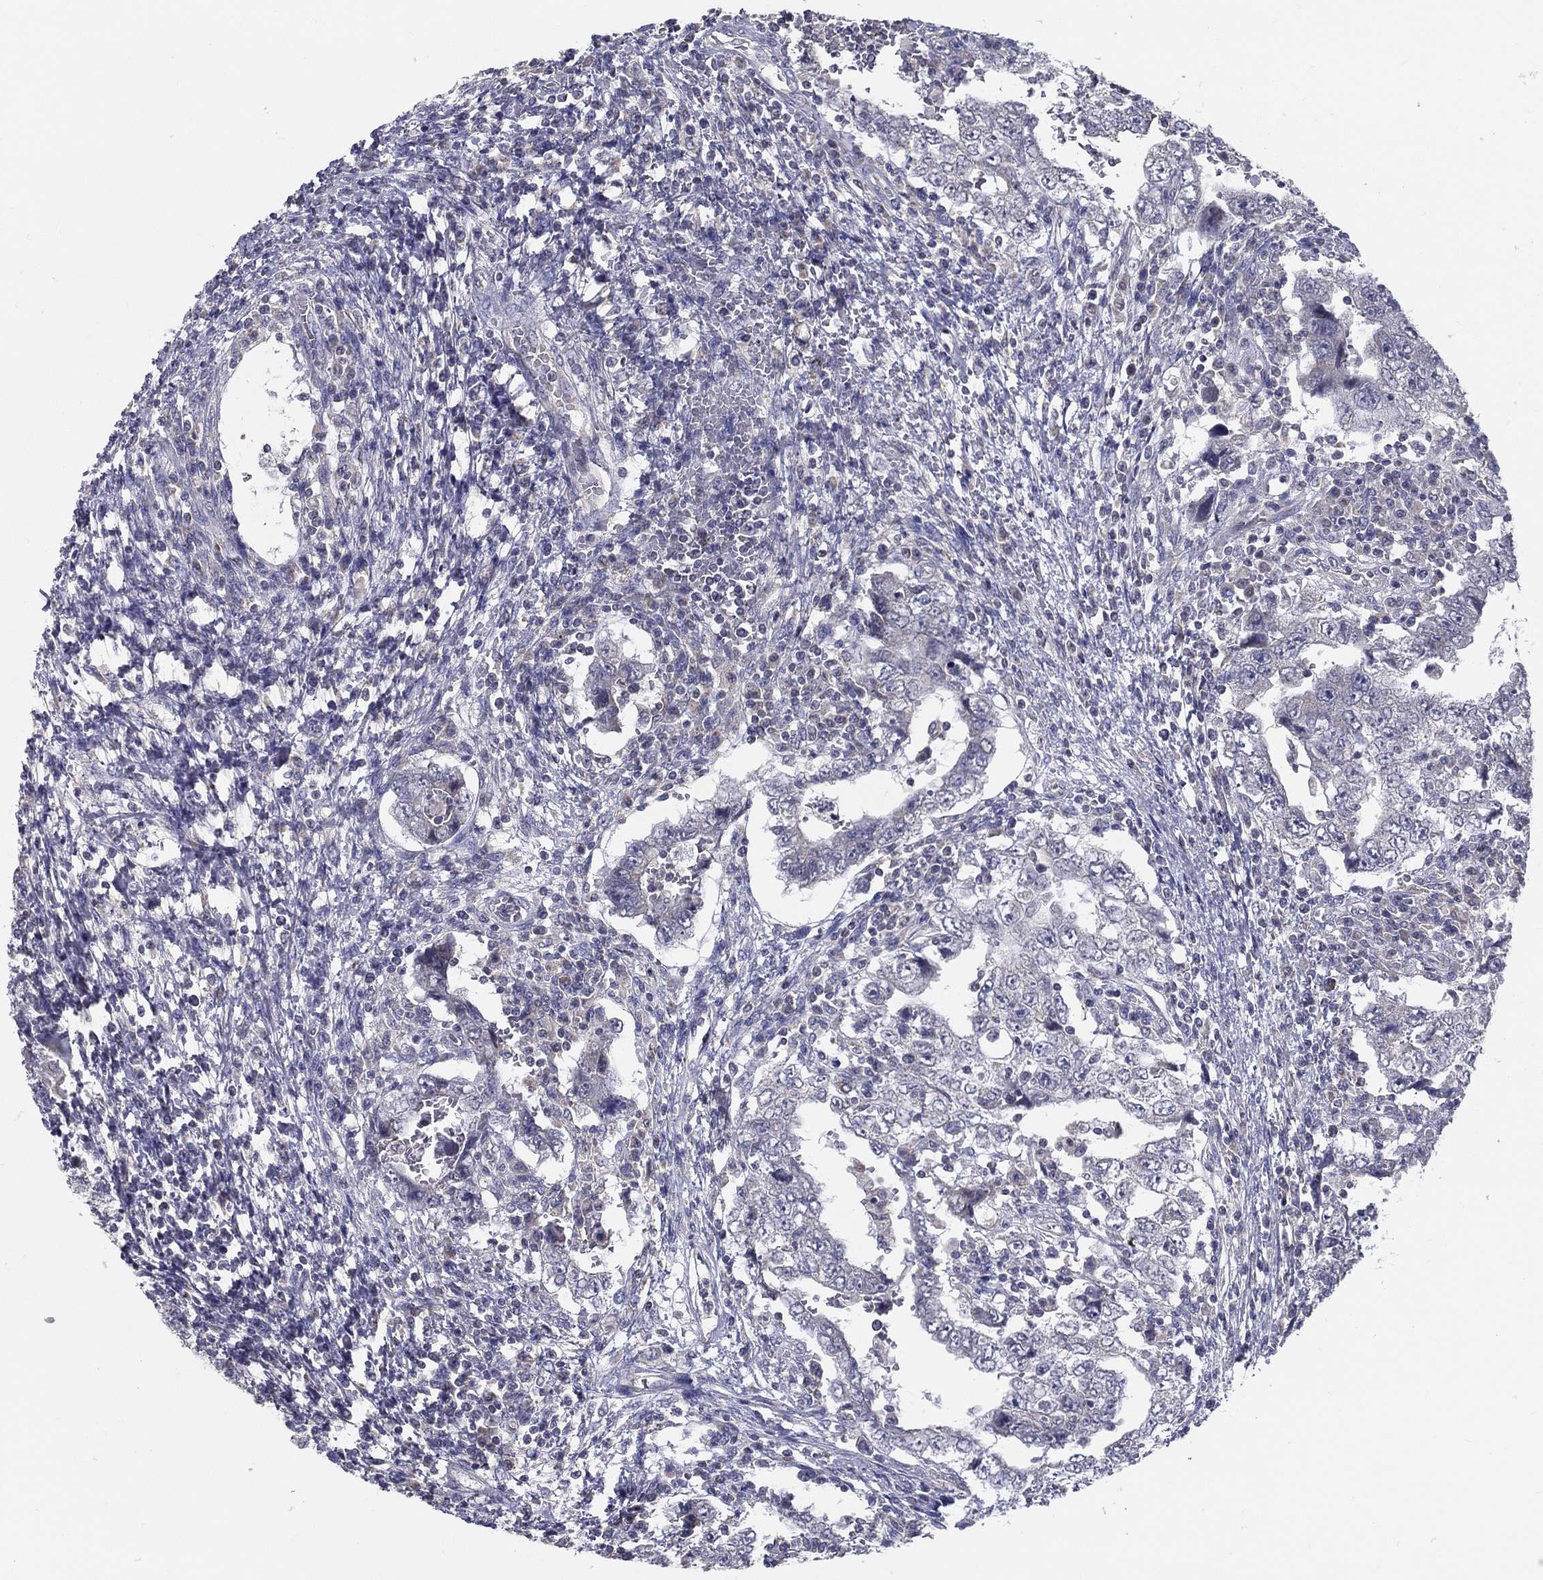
{"staining": {"intensity": "negative", "quantity": "none", "location": "none"}, "tissue": "testis cancer", "cell_type": "Tumor cells", "image_type": "cancer", "snomed": [{"axis": "morphology", "description": "Carcinoma, Embryonal, NOS"}, {"axis": "topography", "description": "Testis"}], "caption": "Testis cancer (embryonal carcinoma) was stained to show a protein in brown. There is no significant staining in tumor cells. (Brightfield microscopy of DAB IHC at high magnification).", "gene": "PCSK1", "patient": {"sex": "male", "age": 26}}